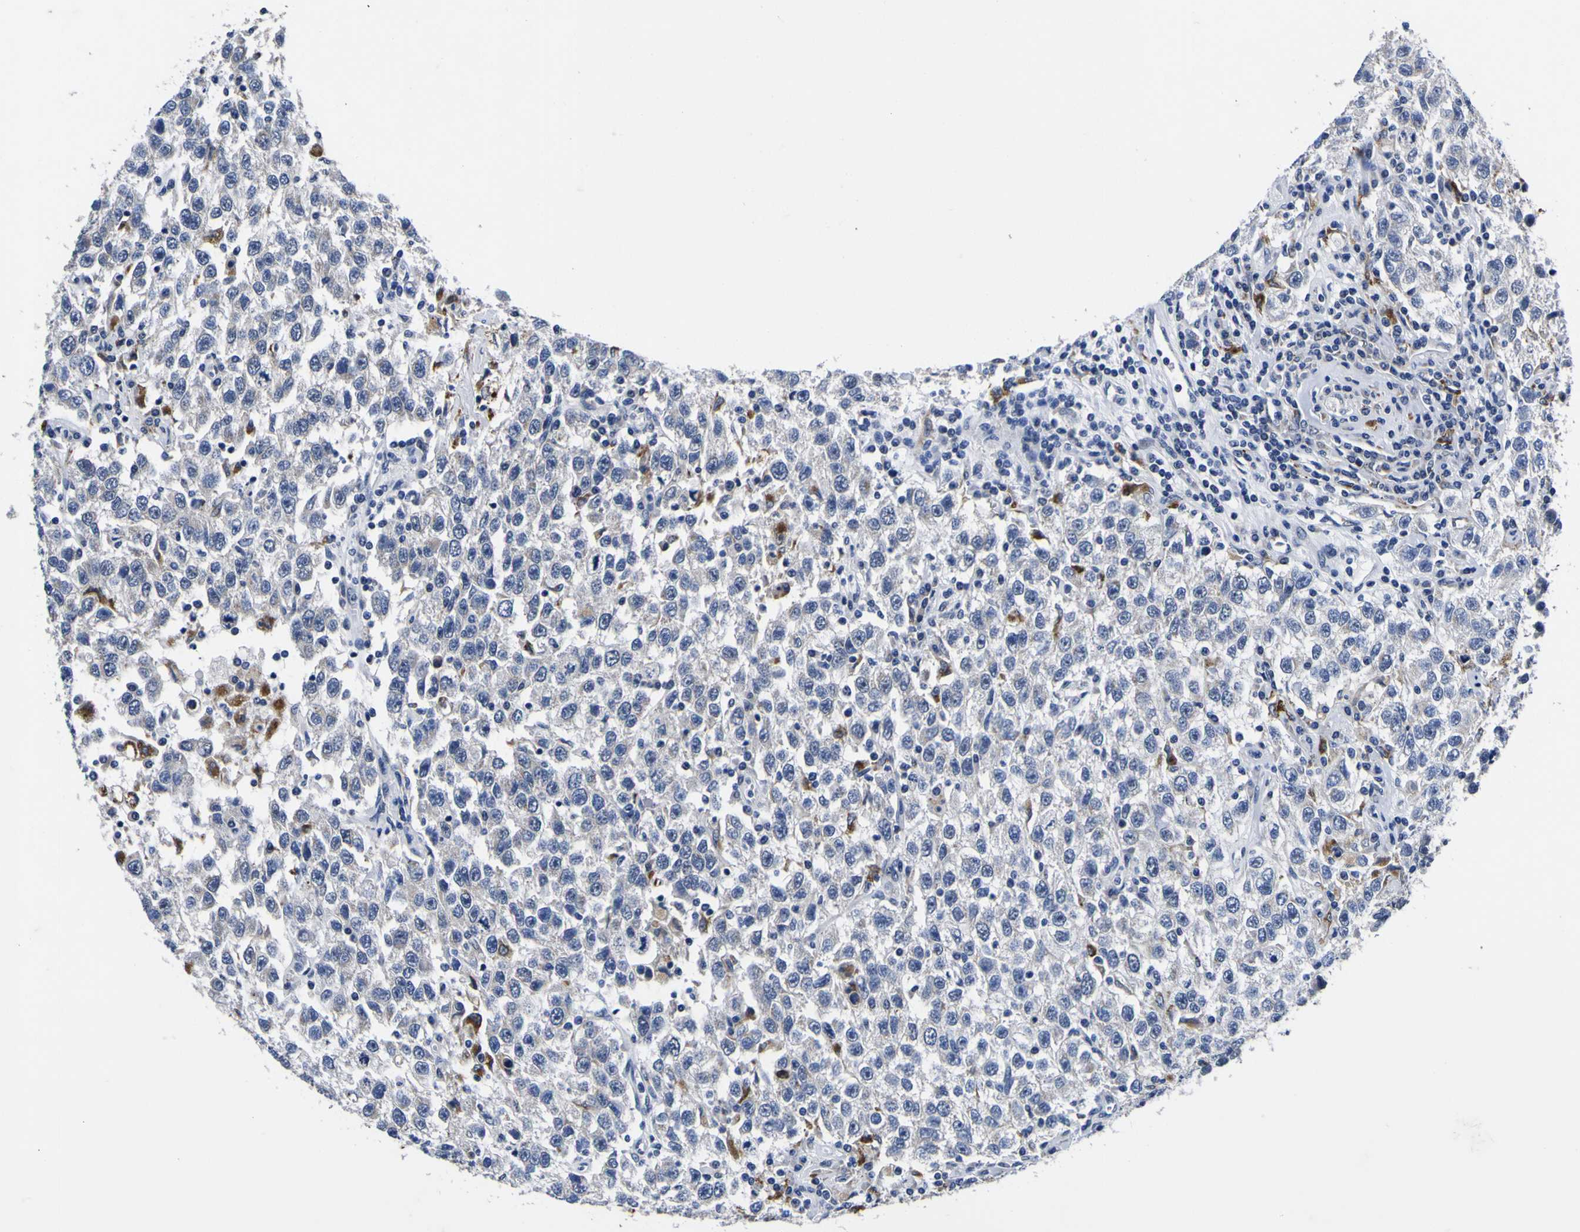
{"staining": {"intensity": "negative", "quantity": "none", "location": "none"}, "tissue": "testis cancer", "cell_type": "Tumor cells", "image_type": "cancer", "snomed": [{"axis": "morphology", "description": "Seminoma, NOS"}, {"axis": "topography", "description": "Testis"}], "caption": "Tumor cells show no significant staining in testis cancer. The staining is performed using DAB brown chromogen with nuclei counter-stained in using hematoxylin.", "gene": "IGFLR1", "patient": {"sex": "male", "age": 41}}